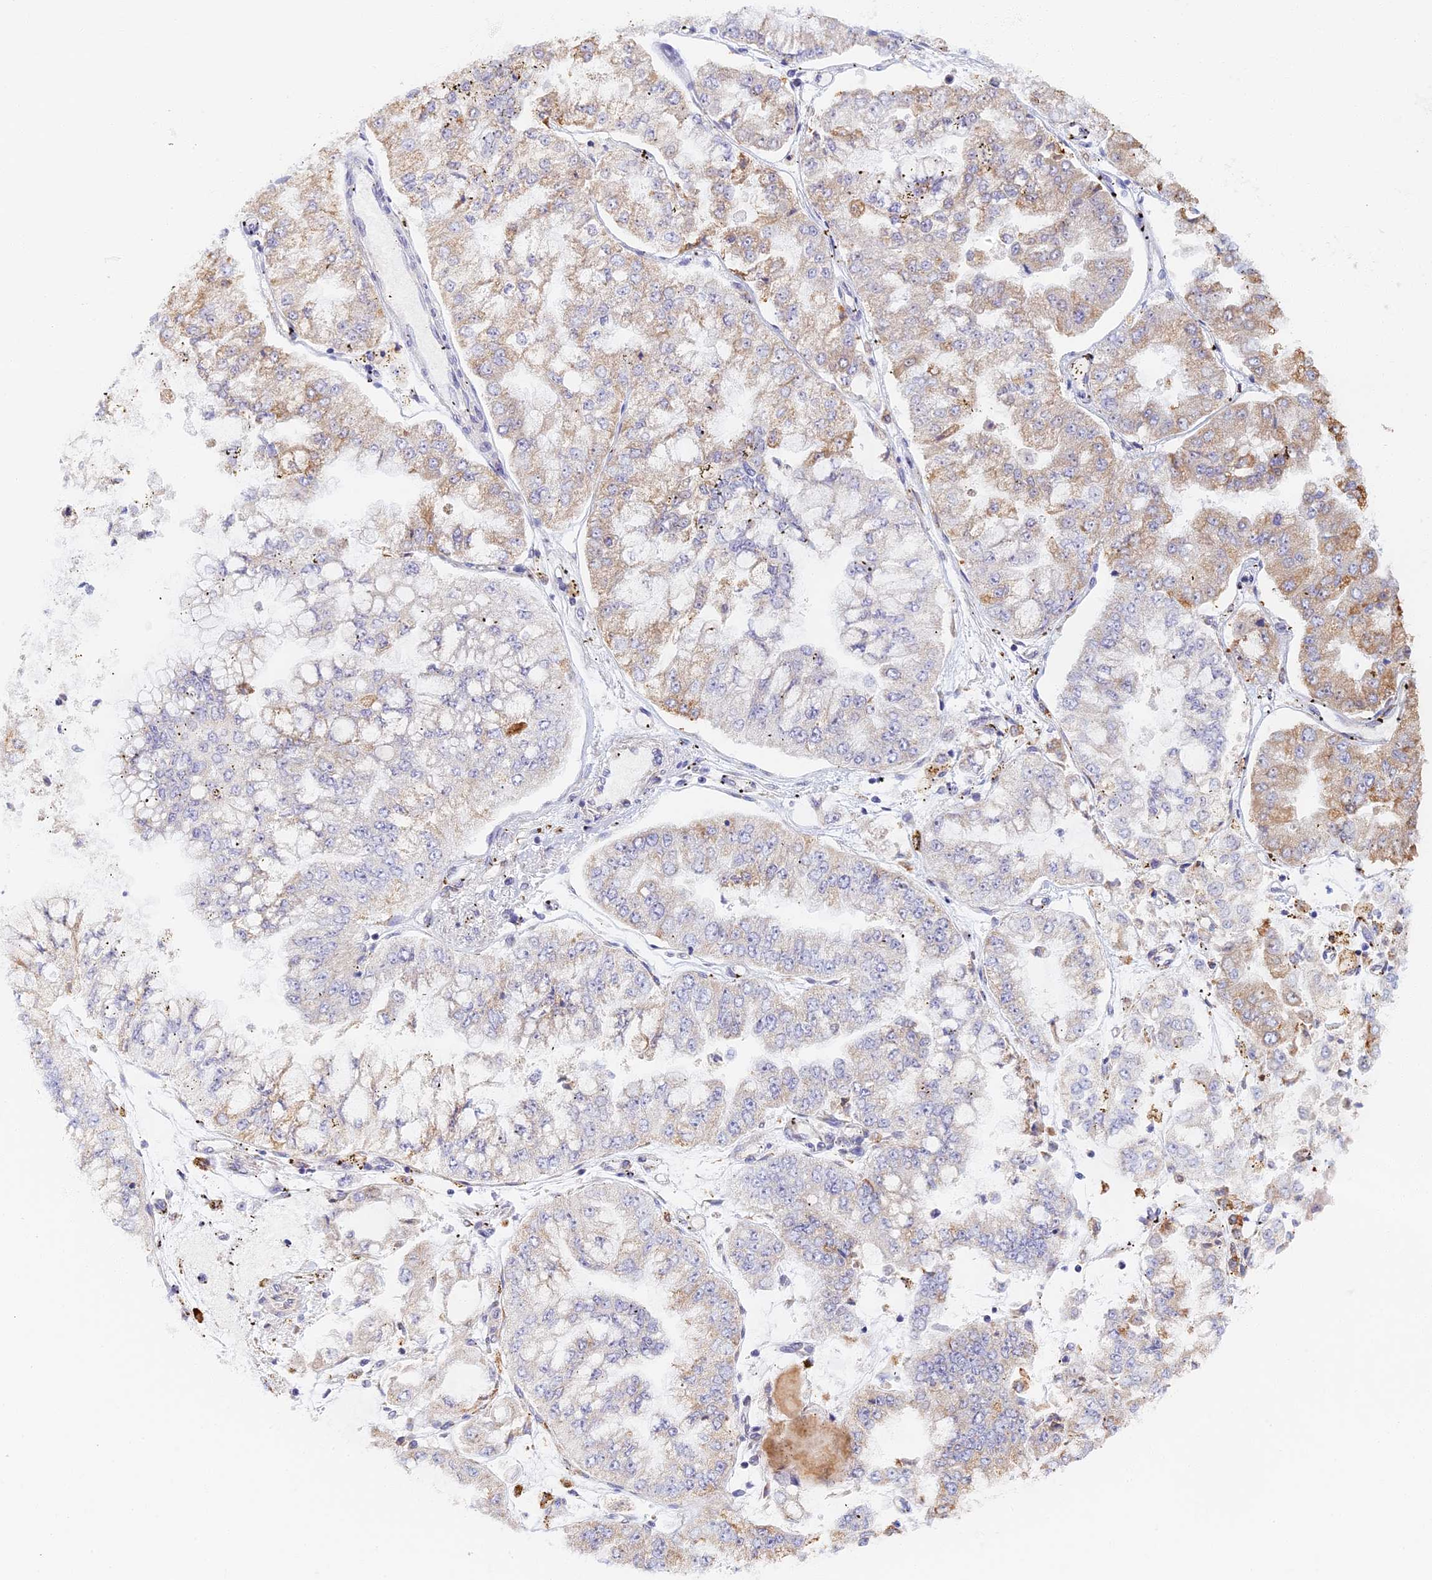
{"staining": {"intensity": "weak", "quantity": "<25%", "location": "cytoplasmic/membranous"}, "tissue": "stomach cancer", "cell_type": "Tumor cells", "image_type": "cancer", "snomed": [{"axis": "morphology", "description": "Adenocarcinoma, NOS"}, {"axis": "topography", "description": "Stomach"}], "caption": "Tumor cells are negative for brown protein staining in adenocarcinoma (stomach).", "gene": "DDX51", "patient": {"sex": "male", "age": 76}}